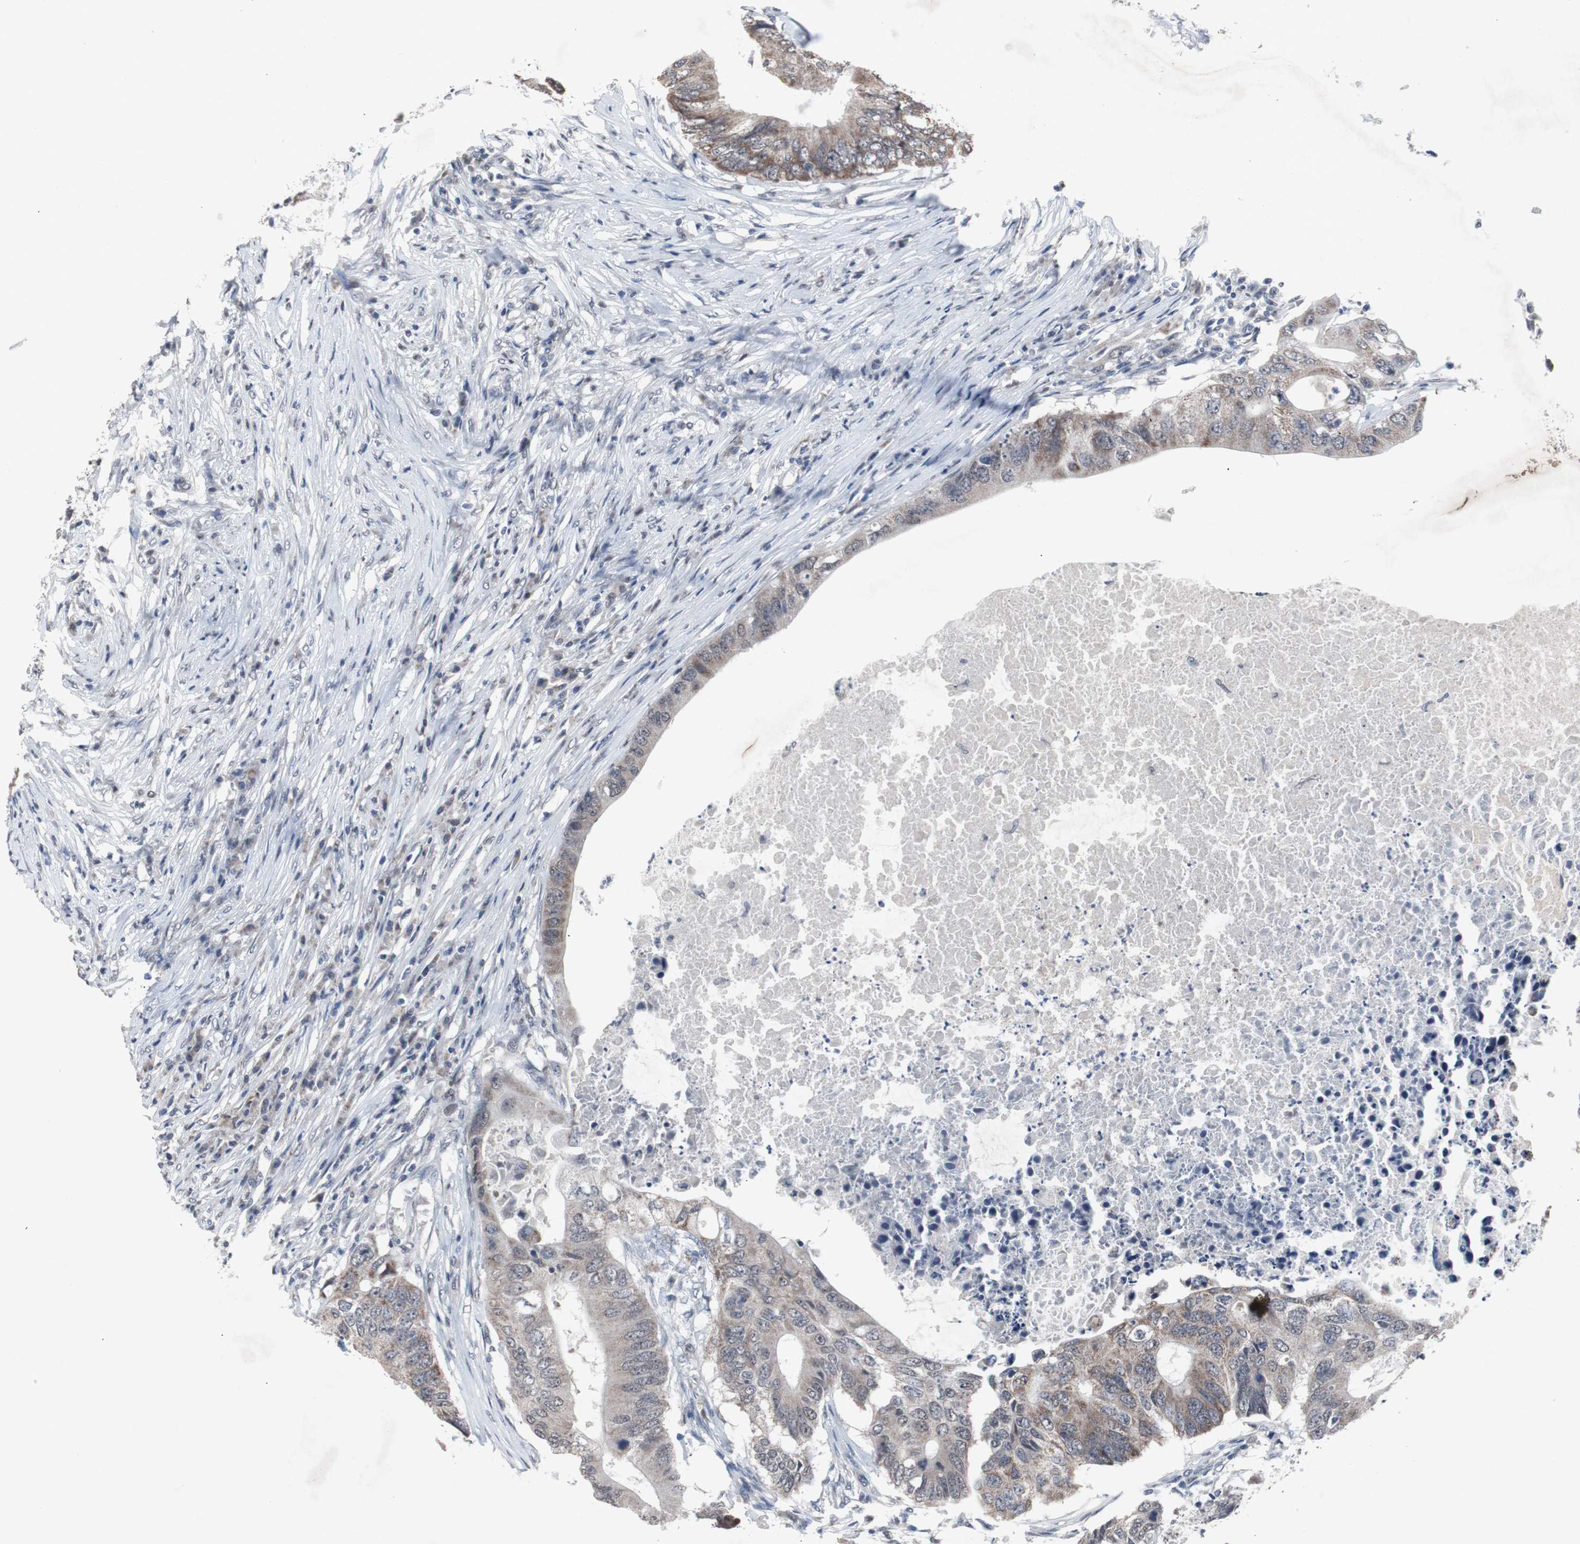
{"staining": {"intensity": "weak", "quantity": ">75%", "location": "cytoplasmic/membranous"}, "tissue": "colorectal cancer", "cell_type": "Tumor cells", "image_type": "cancer", "snomed": [{"axis": "morphology", "description": "Adenocarcinoma, NOS"}, {"axis": "topography", "description": "Colon"}], "caption": "DAB immunohistochemical staining of human colorectal cancer exhibits weak cytoplasmic/membranous protein staining in approximately >75% of tumor cells.", "gene": "RBM47", "patient": {"sex": "male", "age": 71}}